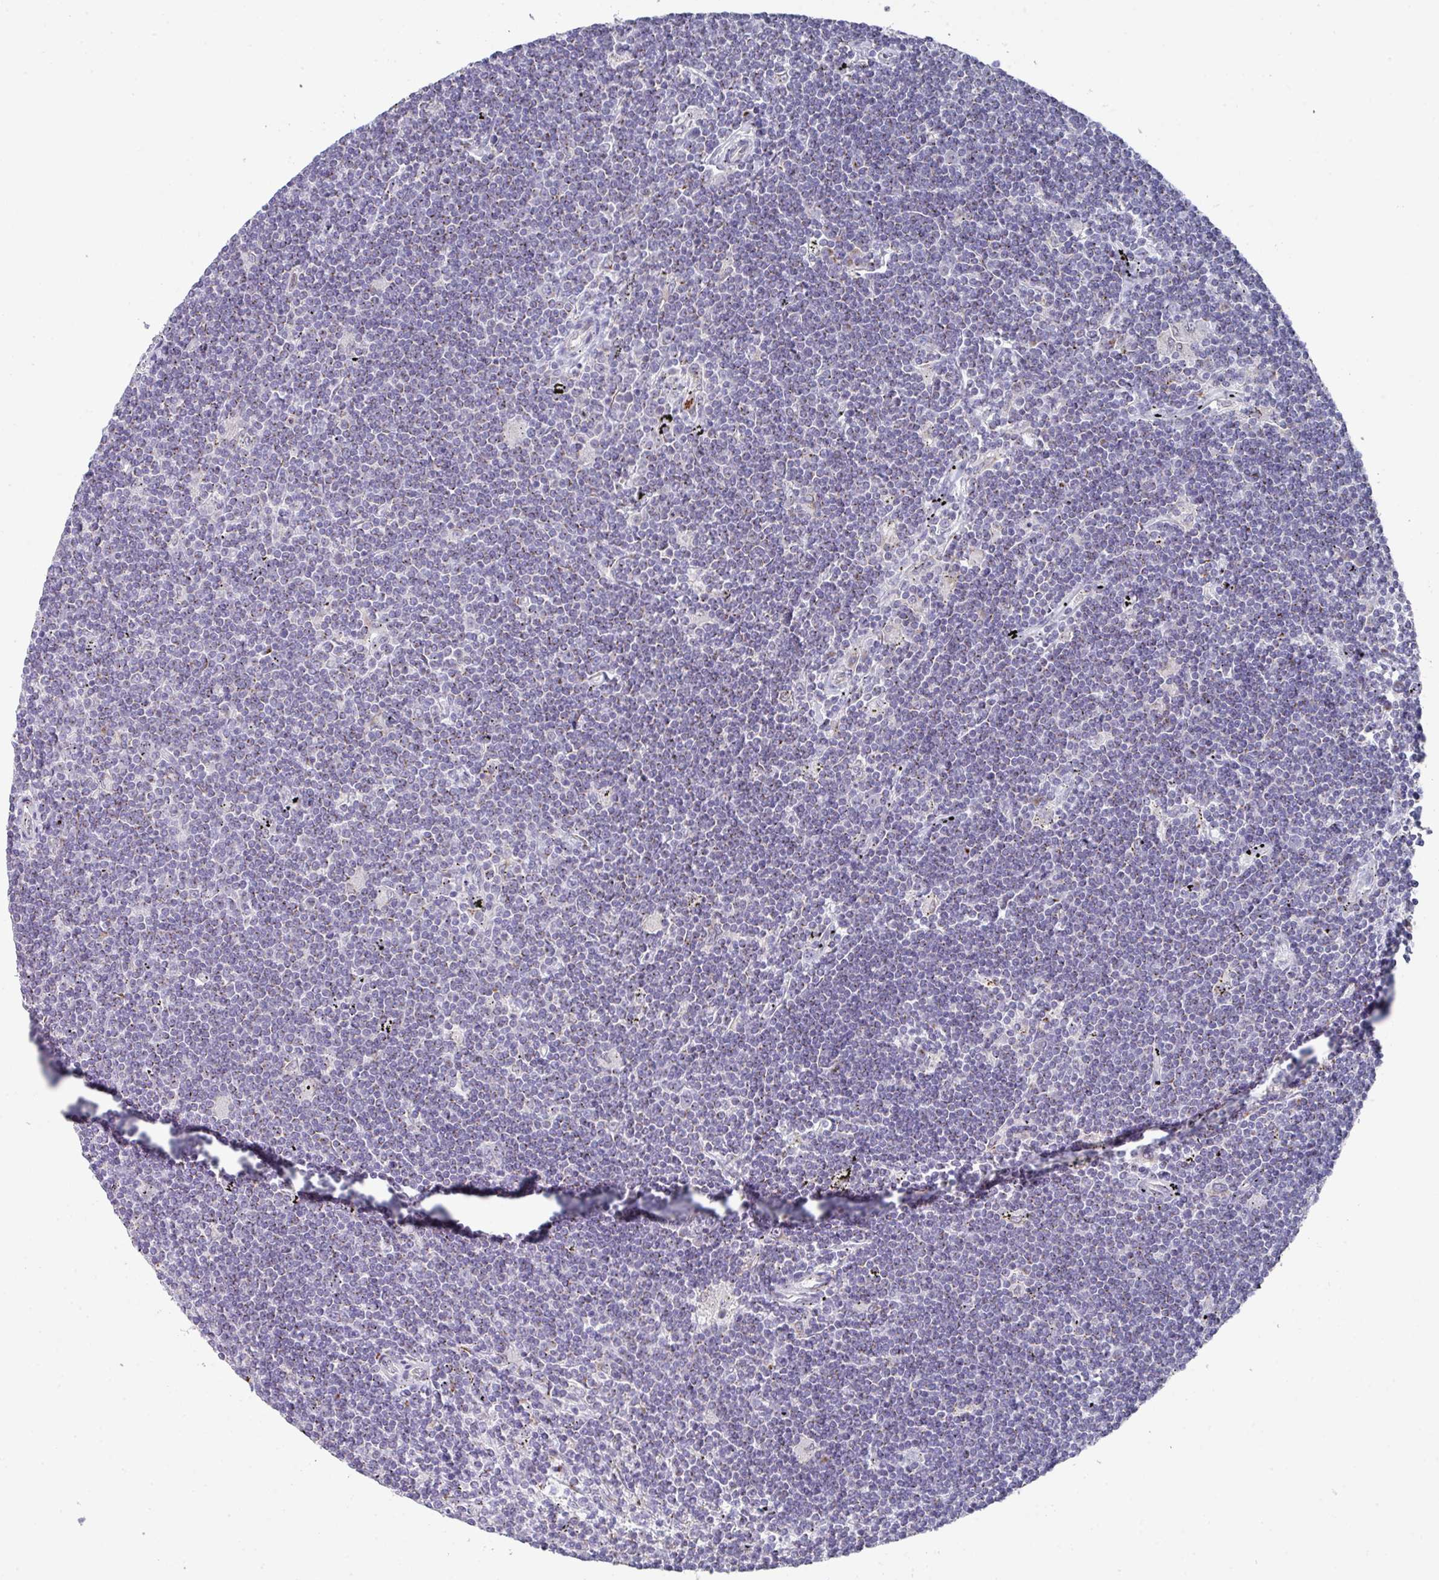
{"staining": {"intensity": "negative", "quantity": "none", "location": "none"}, "tissue": "lymphoma", "cell_type": "Tumor cells", "image_type": "cancer", "snomed": [{"axis": "morphology", "description": "Malignant lymphoma, non-Hodgkin's type, Low grade"}, {"axis": "topography", "description": "Spleen"}], "caption": "Immunohistochemical staining of human malignant lymphoma, non-Hodgkin's type (low-grade) demonstrates no significant expression in tumor cells.", "gene": "VKORC1L1", "patient": {"sex": "male", "age": 76}}